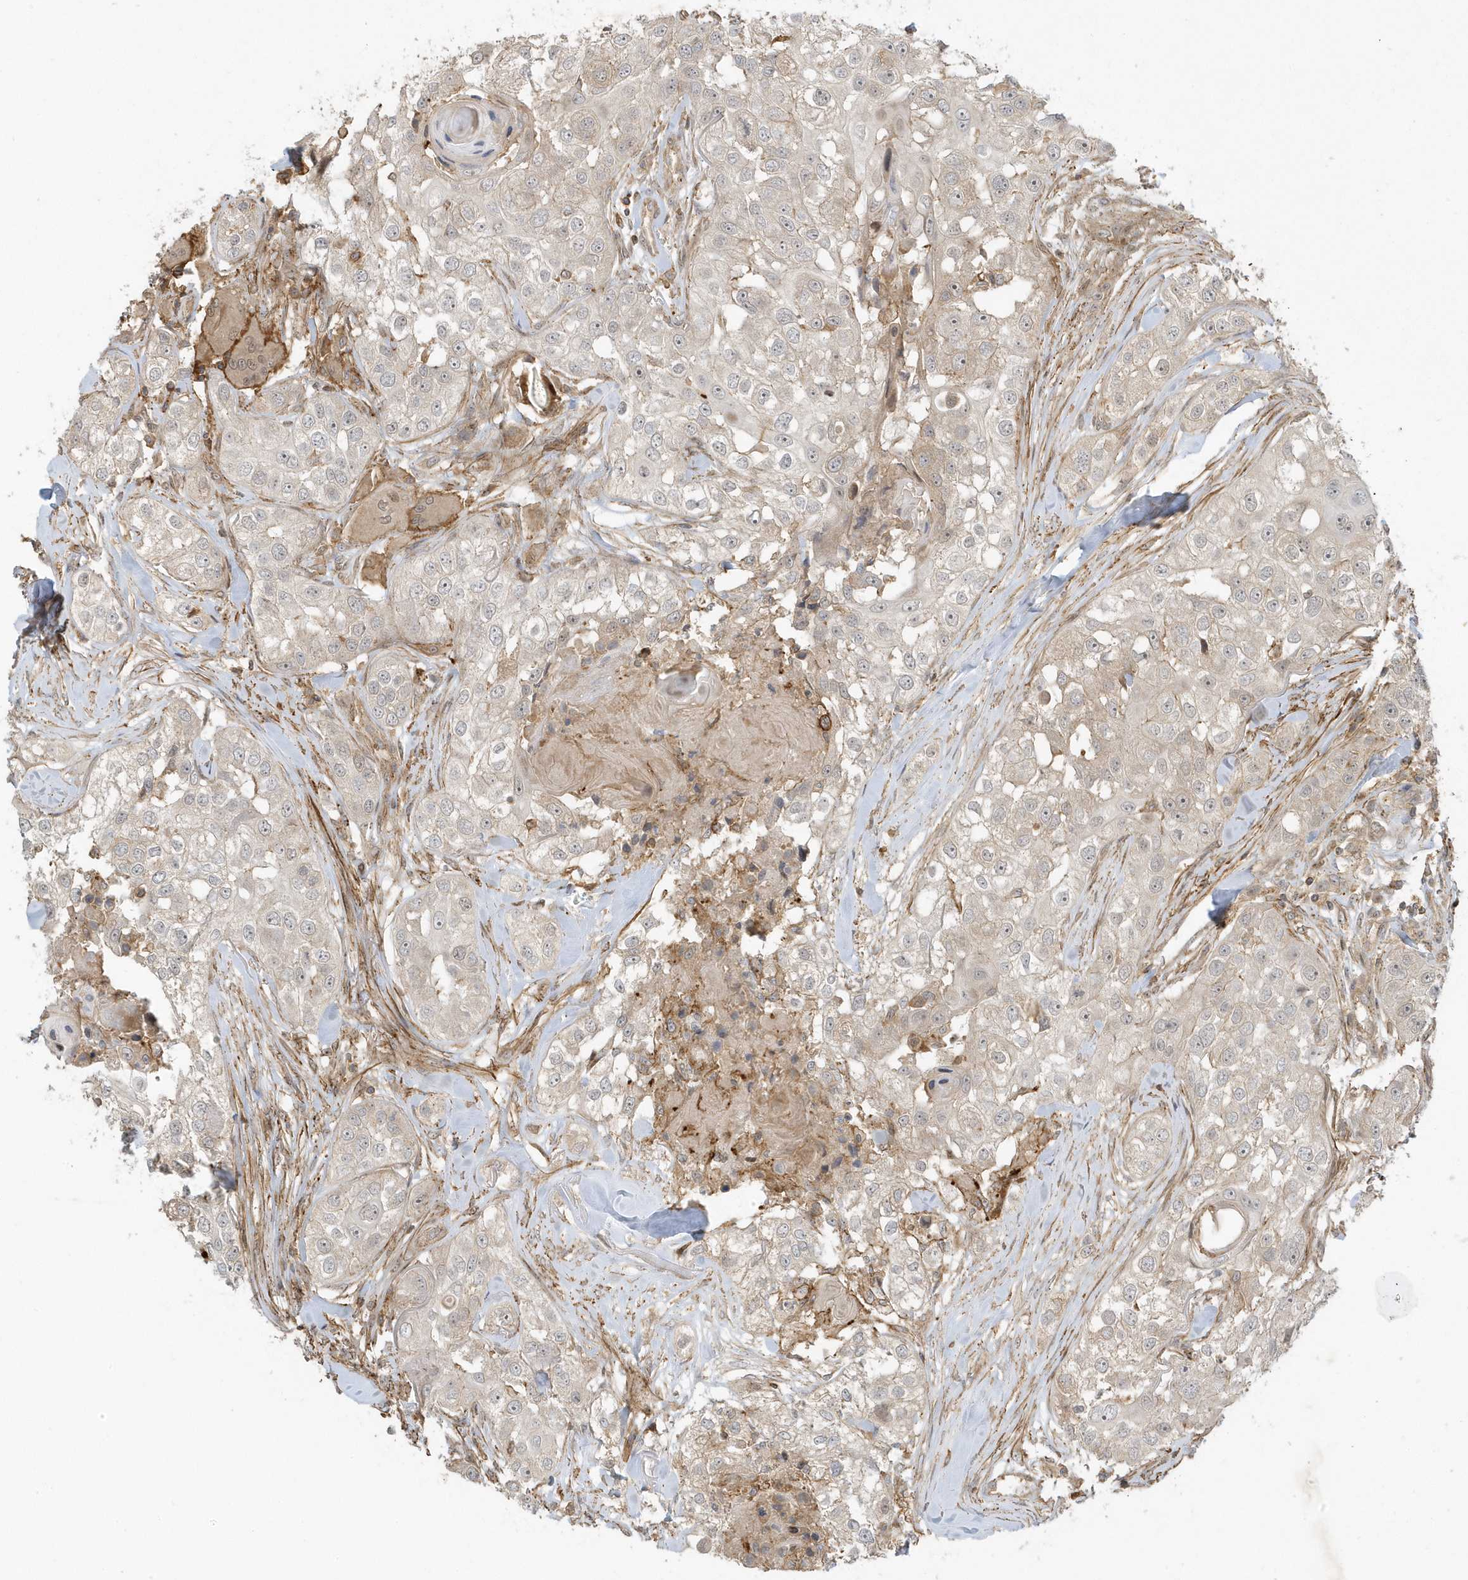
{"staining": {"intensity": "weak", "quantity": "<25%", "location": "cytoplasmic/membranous"}, "tissue": "head and neck cancer", "cell_type": "Tumor cells", "image_type": "cancer", "snomed": [{"axis": "morphology", "description": "Normal tissue, NOS"}, {"axis": "morphology", "description": "Squamous cell carcinoma, NOS"}, {"axis": "topography", "description": "Skeletal muscle"}, {"axis": "topography", "description": "Head-Neck"}], "caption": "Tumor cells are negative for protein expression in human head and neck cancer.", "gene": "ZBTB8A", "patient": {"sex": "male", "age": 51}}